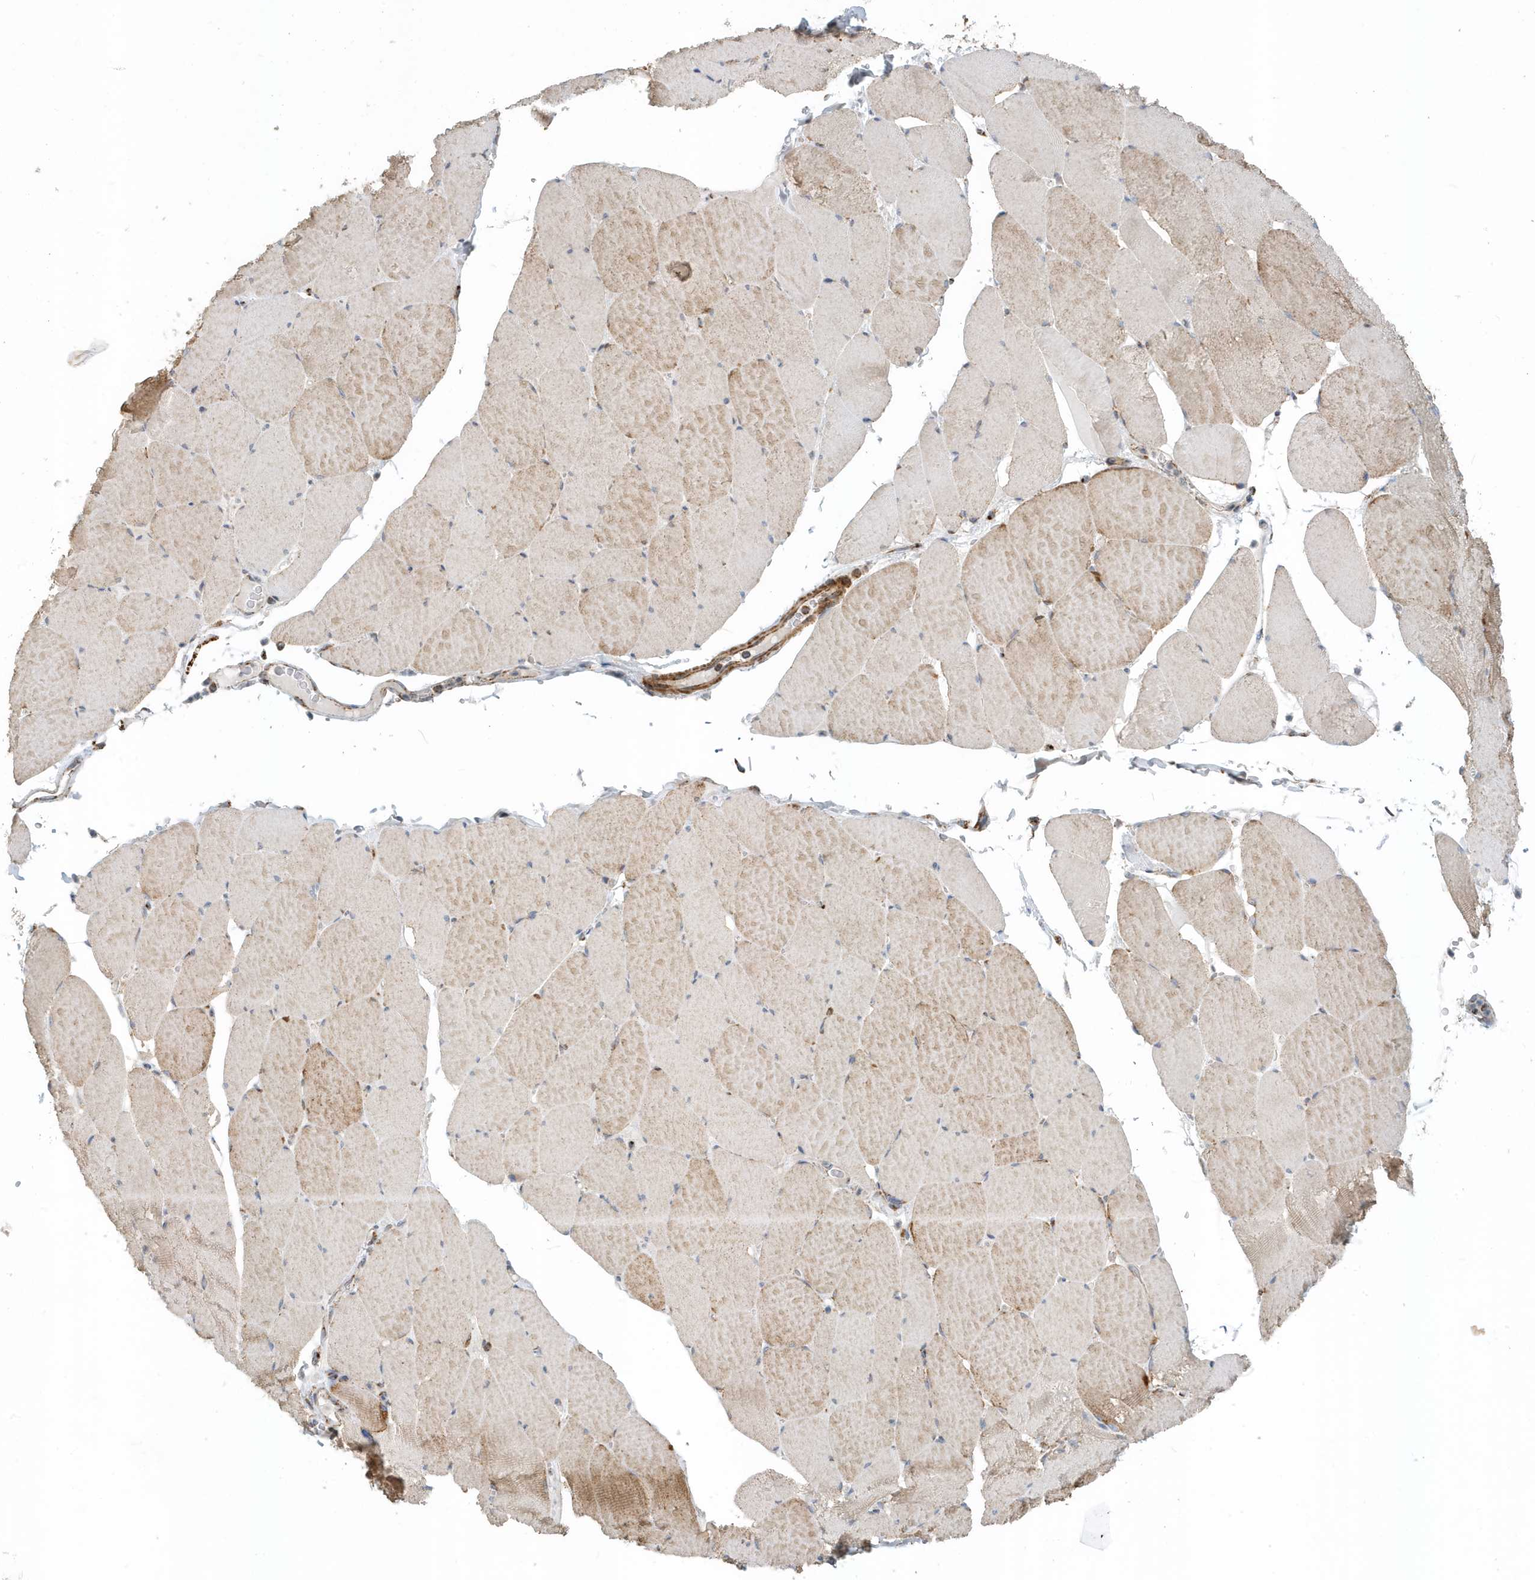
{"staining": {"intensity": "moderate", "quantity": "25%-75%", "location": "cytoplasmic/membranous"}, "tissue": "skeletal muscle", "cell_type": "Myocytes", "image_type": "normal", "snomed": [{"axis": "morphology", "description": "Normal tissue, NOS"}, {"axis": "topography", "description": "Skeletal muscle"}, {"axis": "topography", "description": "Head-Neck"}], "caption": "The immunohistochemical stain labels moderate cytoplasmic/membranous staining in myocytes of unremarkable skeletal muscle. The staining is performed using DAB (3,3'-diaminobenzidine) brown chromogen to label protein expression. The nuclei are counter-stained blue using hematoxylin.", "gene": "MAN1A1", "patient": {"sex": "male", "age": 66}}